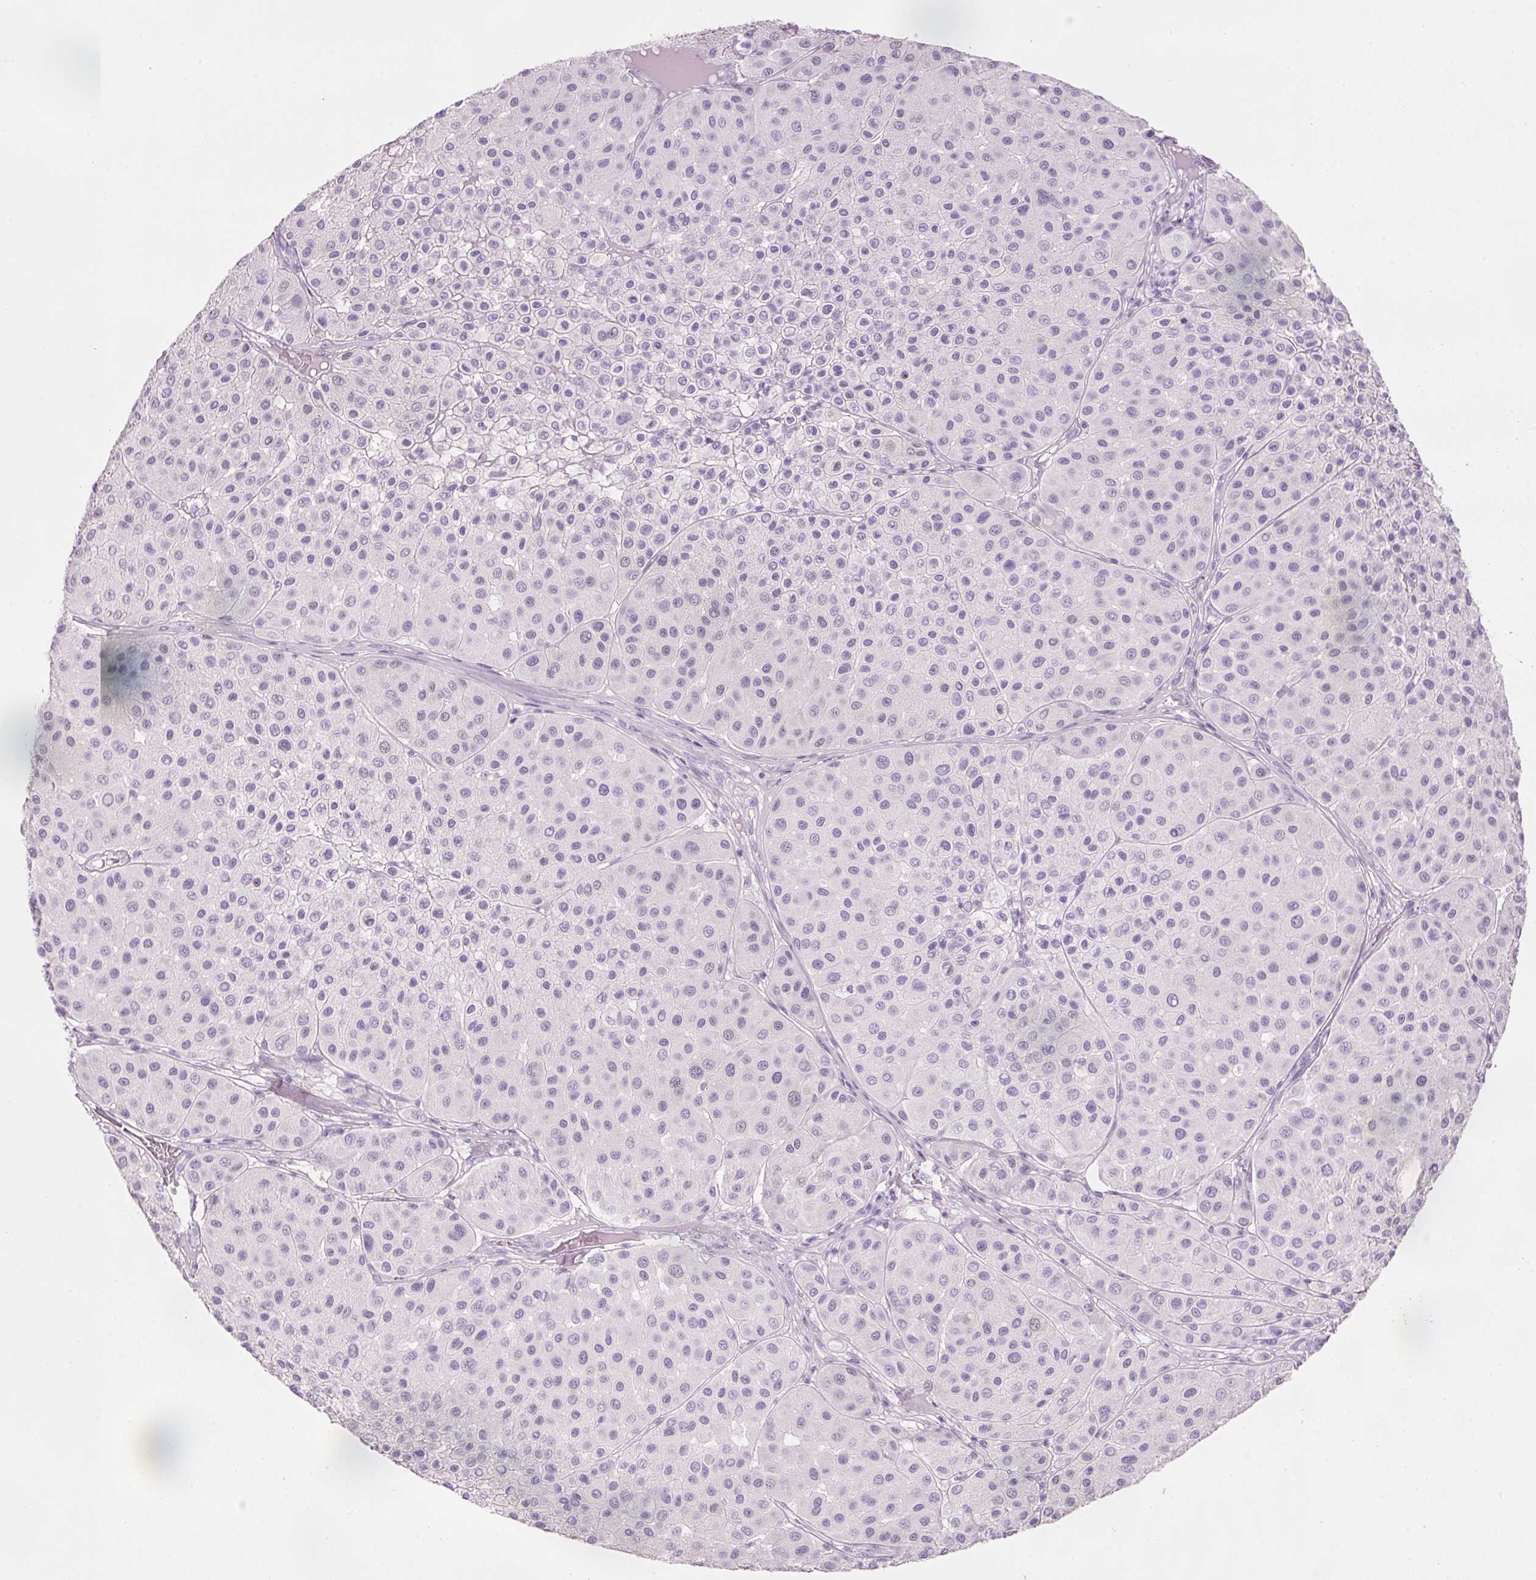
{"staining": {"intensity": "negative", "quantity": "none", "location": "none"}, "tissue": "melanoma", "cell_type": "Tumor cells", "image_type": "cancer", "snomed": [{"axis": "morphology", "description": "Malignant melanoma, Metastatic site"}, {"axis": "topography", "description": "Smooth muscle"}], "caption": "Human melanoma stained for a protein using immunohistochemistry shows no staining in tumor cells.", "gene": "MFAP4", "patient": {"sex": "male", "age": 41}}